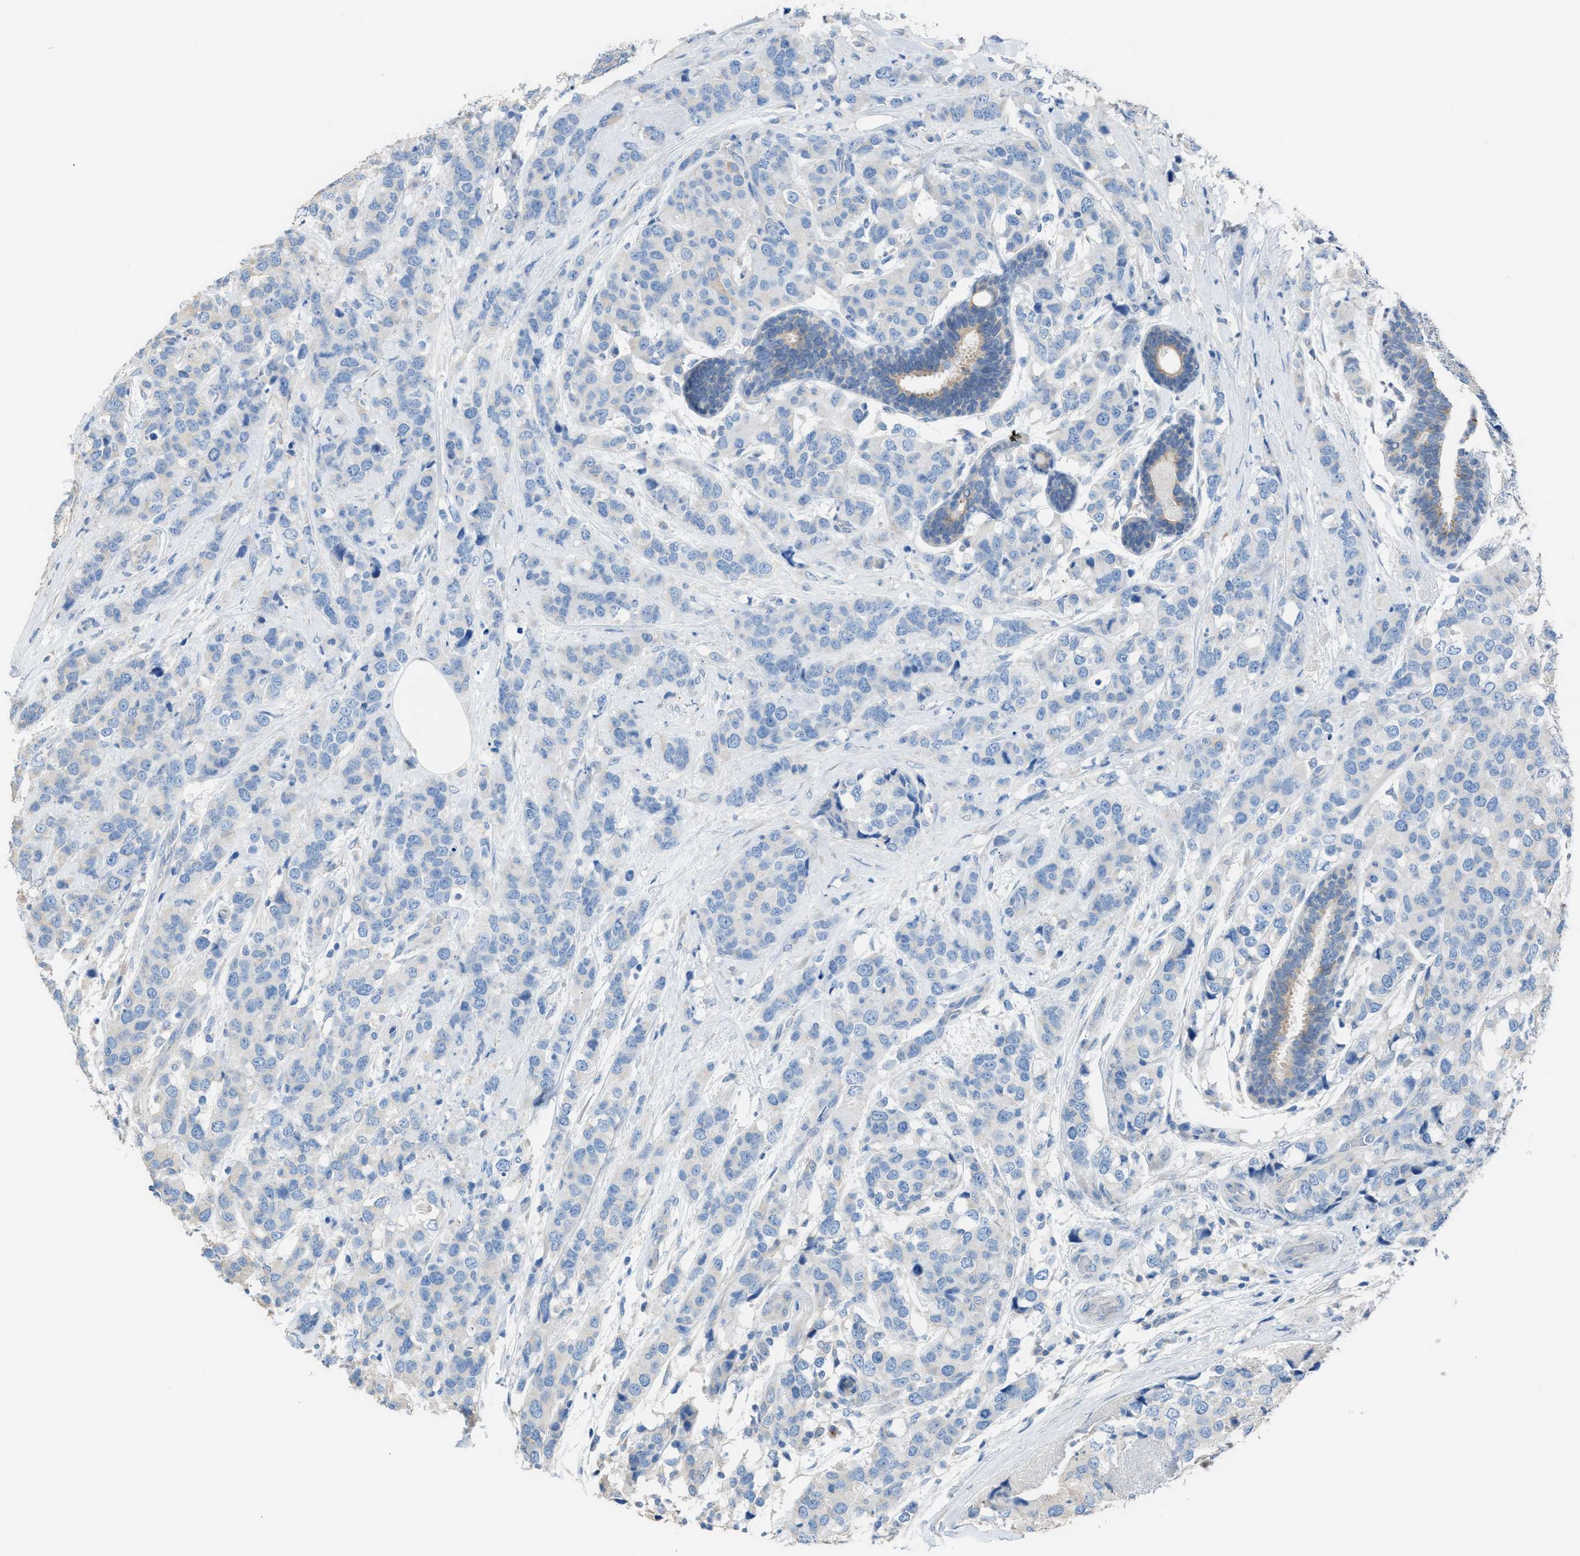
{"staining": {"intensity": "negative", "quantity": "none", "location": "none"}, "tissue": "breast cancer", "cell_type": "Tumor cells", "image_type": "cancer", "snomed": [{"axis": "morphology", "description": "Lobular carcinoma"}, {"axis": "topography", "description": "Breast"}], "caption": "This micrograph is of breast cancer stained with immunohistochemistry to label a protein in brown with the nuclei are counter-stained blue. There is no staining in tumor cells.", "gene": "NQO2", "patient": {"sex": "female", "age": 59}}